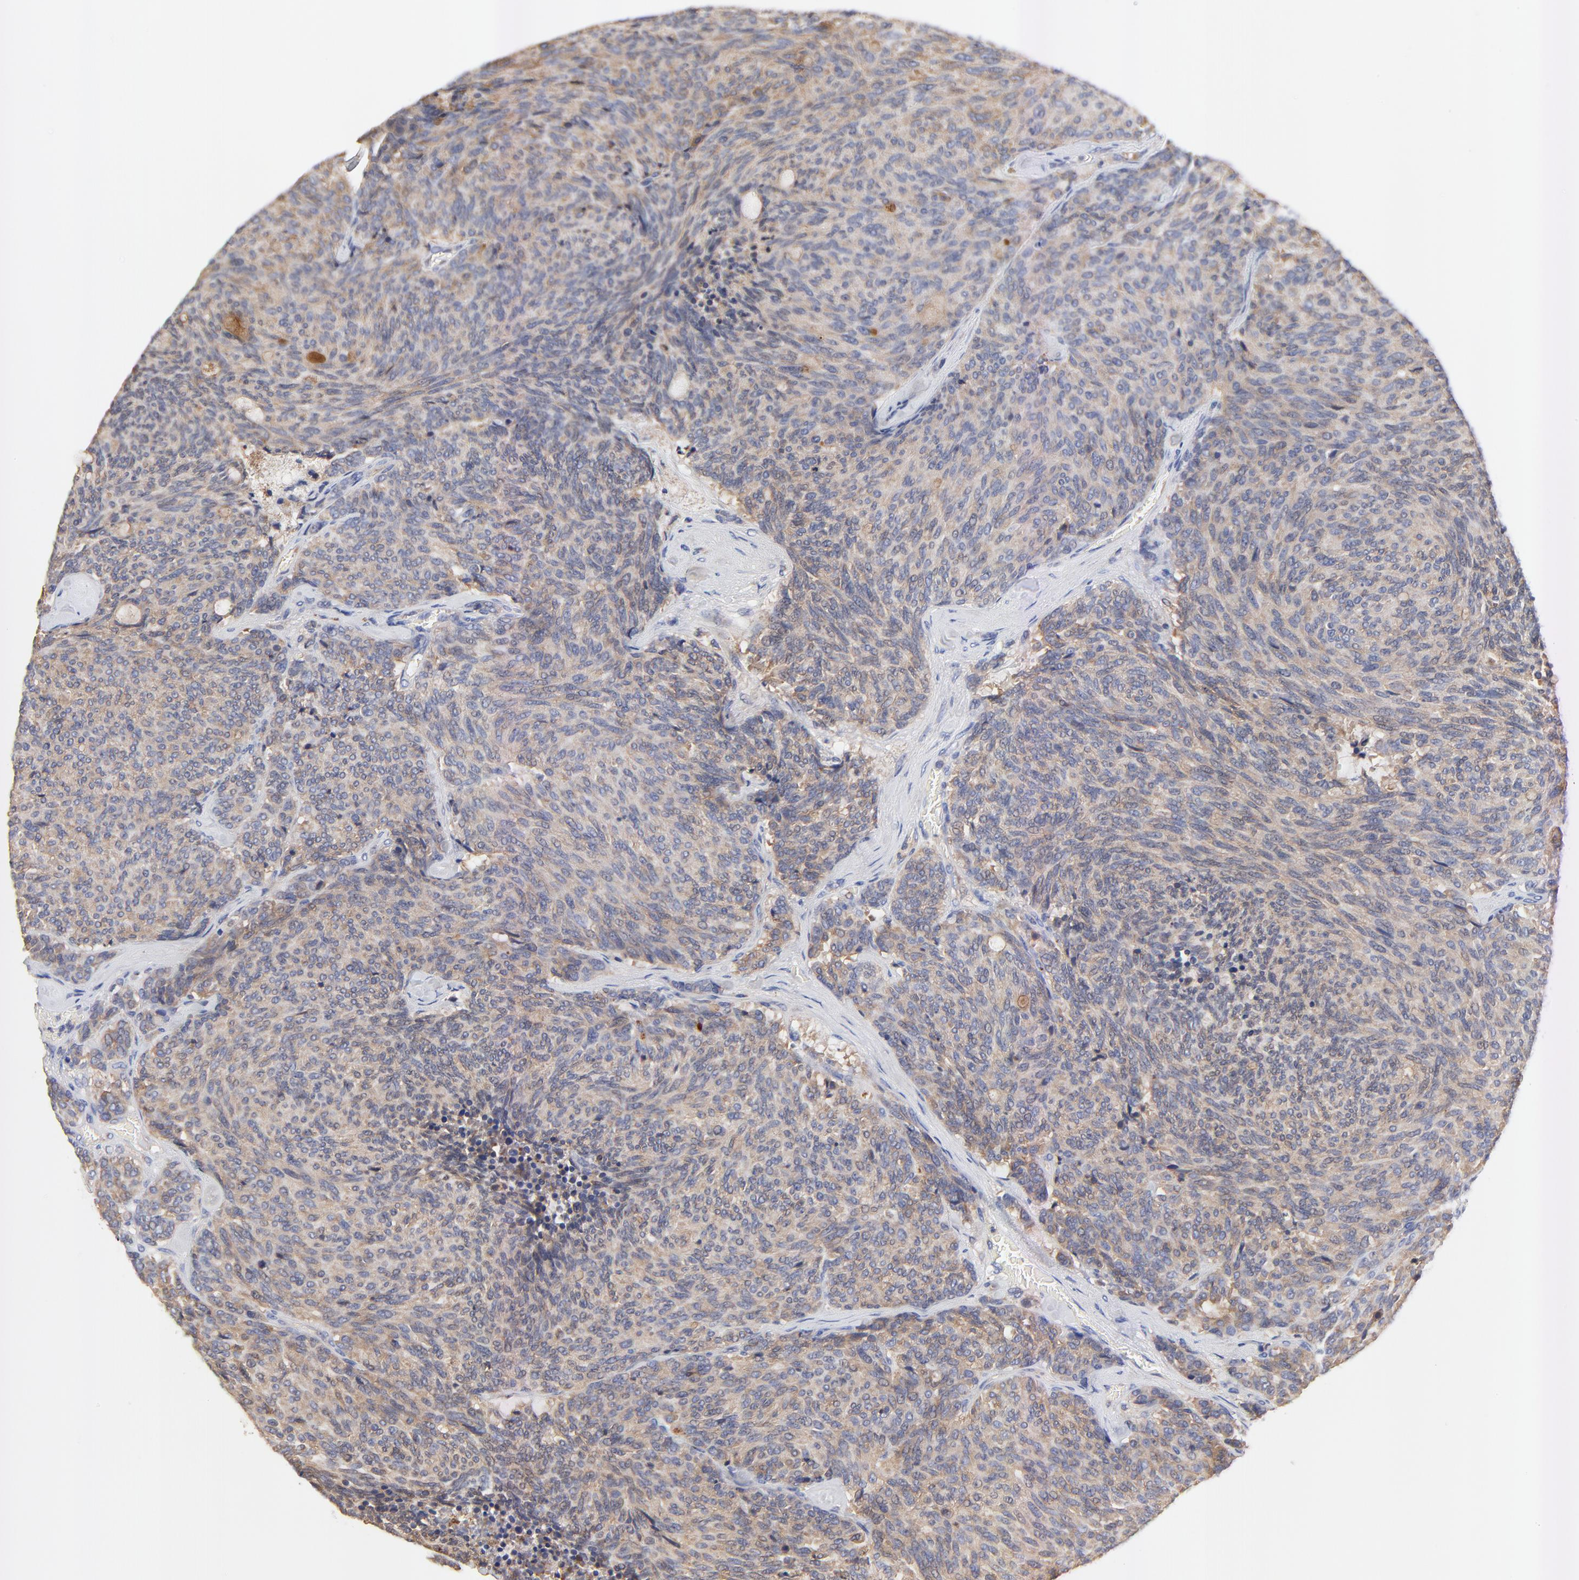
{"staining": {"intensity": "weak", "quantity": ">75%", "location": "cytoplasmic/membranous"}, "tissue": "carcinoid", "cell_type": "Tumor cells", "image_type": "cancer", "snomed": [{"axis": "morphology", "description": "Carcinoid, malignant, NOS"}, {"axis": "topography", "description": "Pancreas"}], "caption": "Immunohistochemical staining of carcinoid reveals weak cytoplasmic/membranous protein expression in about >75% of tumor cells.", "gene": "FBXL2", "patient": {"sex": "female", "age": 54}}